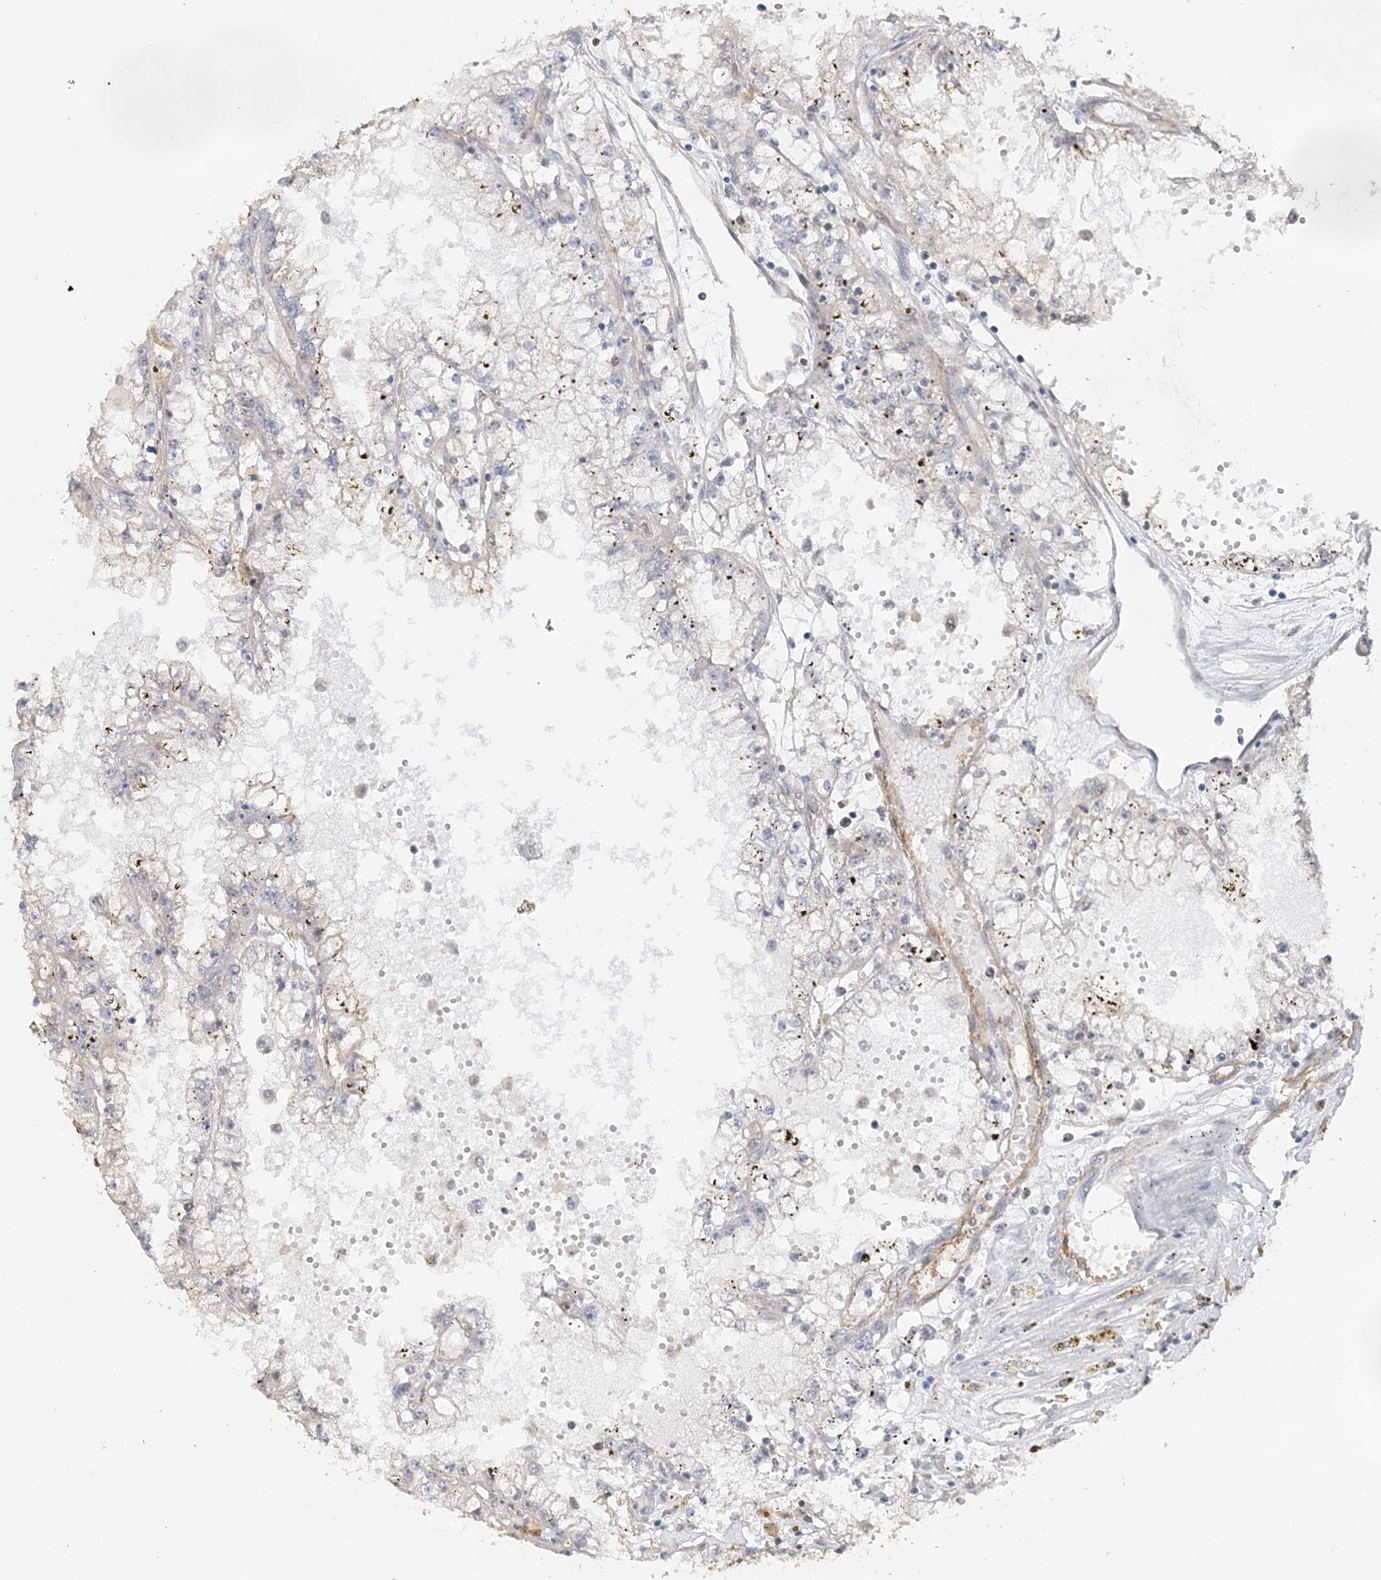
{"staining": {"intensity": "negative", "quantity": "none", "location": "none"}, "tissue": "renal cancer", "cell_type": "Tumor cells", "image_type": "cancer", "snomed": [{"axis": "morphology", "description": "Adenocarcinoma, NOS"}, {"axis": "topography", "description": "Kidney"}], "caption": "Tumor cells are negative for brown protein staining in renal cancer.", "gene": "MAT2B", "patient": {"sex": "male", "age": 56}}